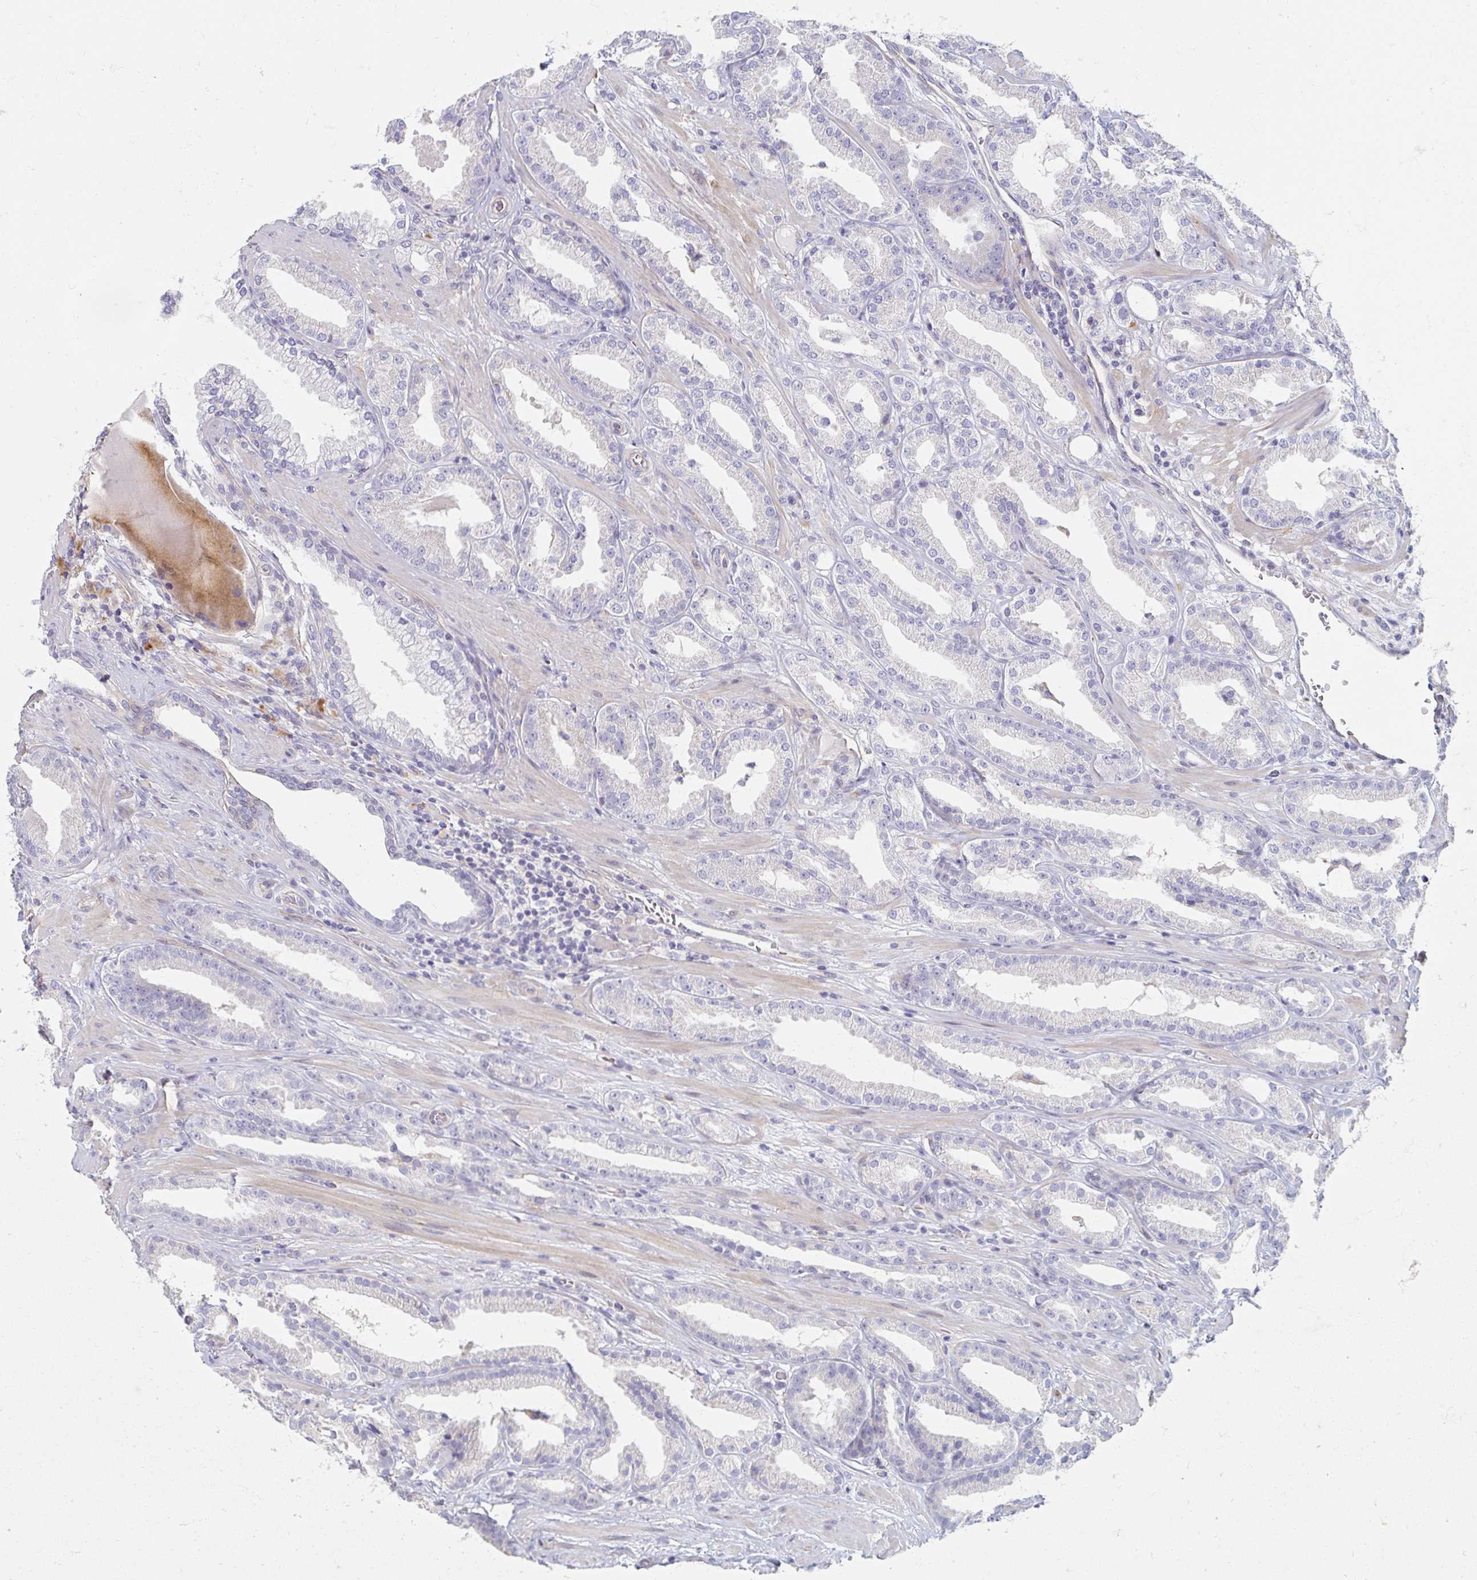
{"staining": {"intensity": "negative", "quantity": "none", "location": "none"}, "tissue": "prostate cancer", "cell_type": "Tumor cells", "image_type": "cancer", "snomed": [{"axis": "morphology", "description": "Adenocarcinoma, Low grade"}, {"axis": "topography", "description": "Prostate"}], "caption": "This histopathology image is of prostate adenocarcinoma (low-grade) stained with immunohistochemistry (IHC) to label a protein in brown with the nuclei are counter-stained blue. There is no staining in tumor cells.", "gene": "MYLK2", "patient": {"sex": "male", "age": 61}}